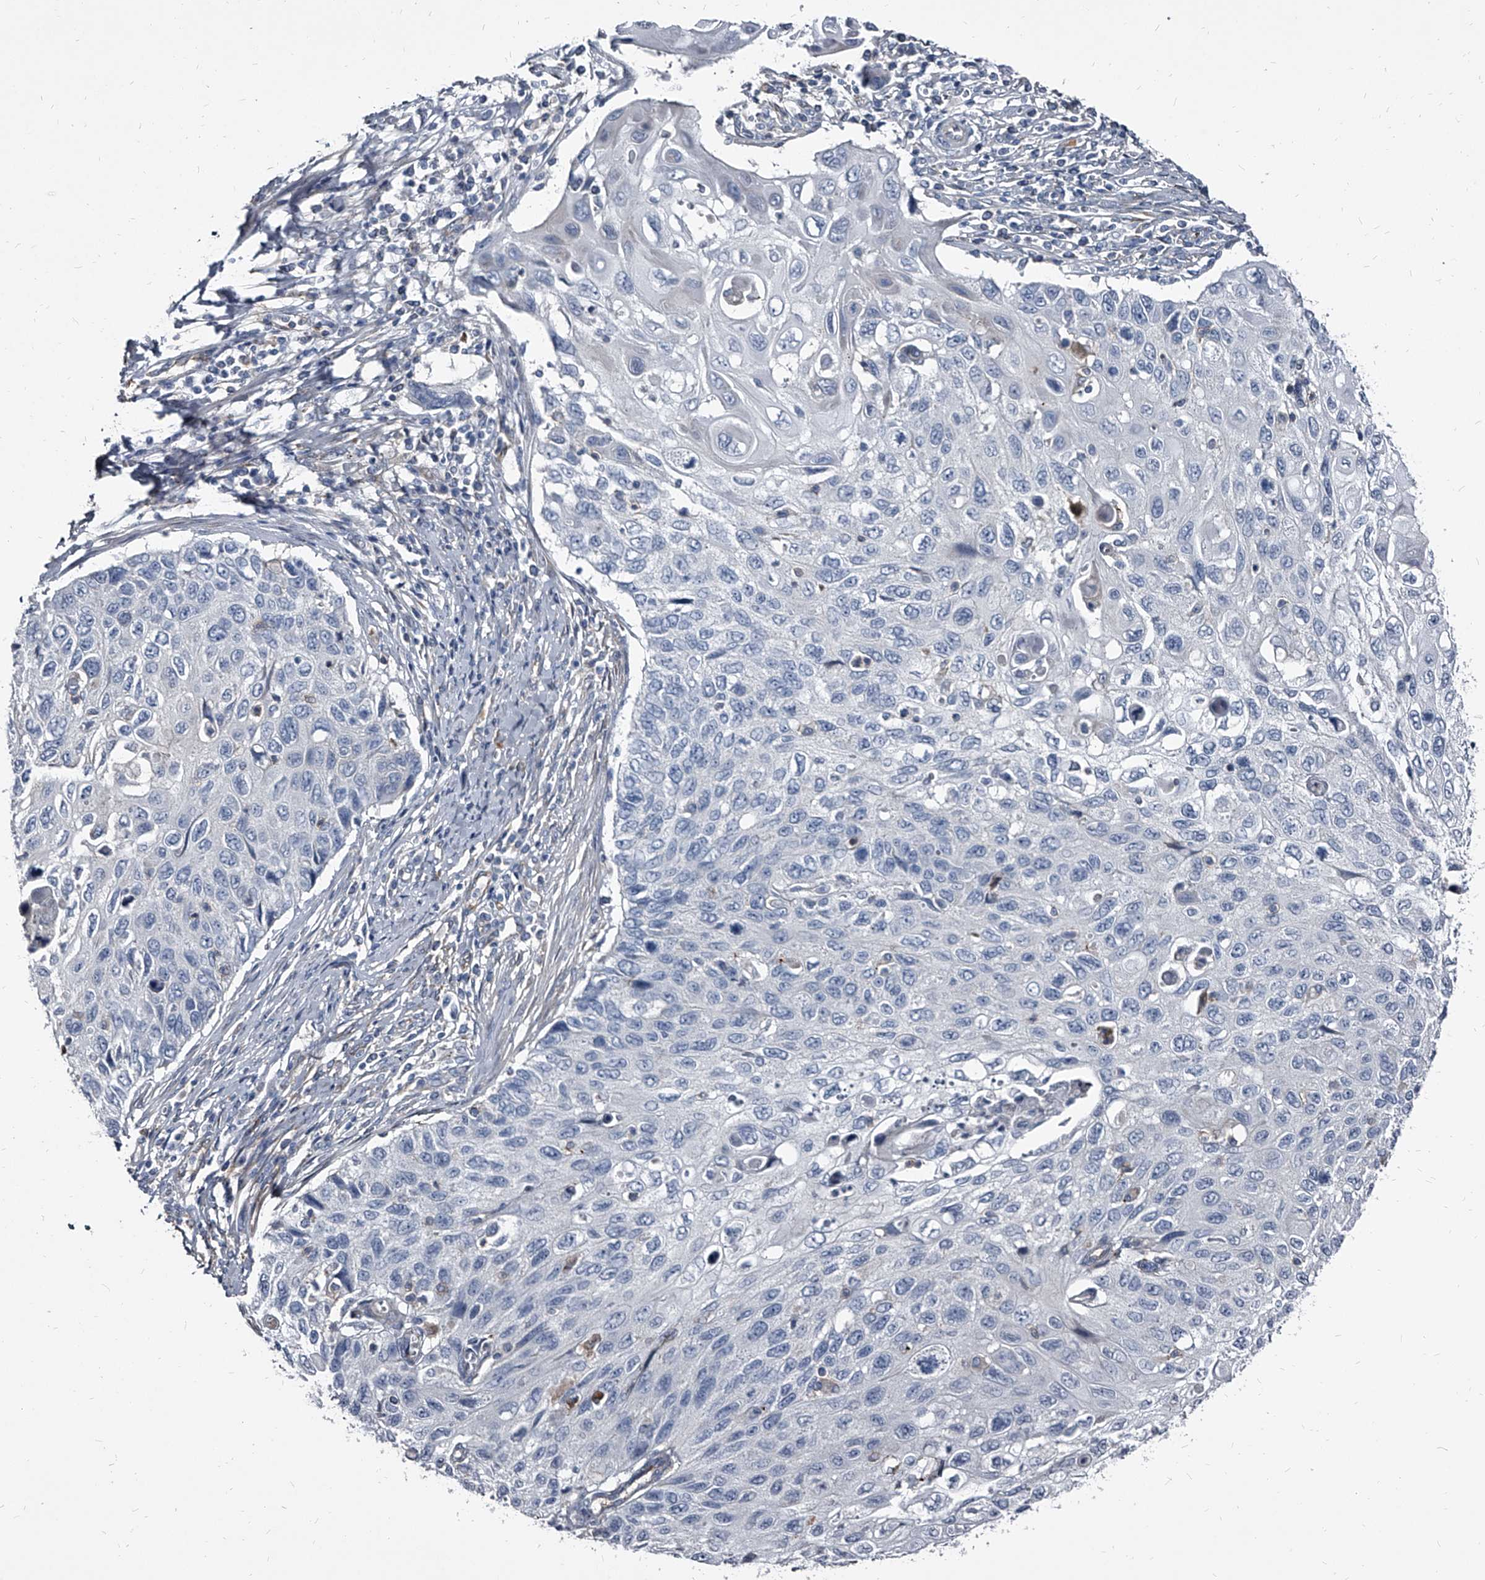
{"staining": {"intensity": "negative", "quantity": "none", "location": "none"}, "tissue": "cervical cancer", "cell_type": "Tumor cells", "image_type": "cancer", "snomed": [{"axis": "morphology", "description": "Squamous cell carcinoma, NOS"}, {"axis": "topography", "description": "Cervix"}], "caption": "This is an immunohistochemistry (IHC) histopathology image of cervical cancer. There is no positivity in tumor cells.", "gene": "PGLYRP3", "patient": {"sex": "female", "age": 70}}